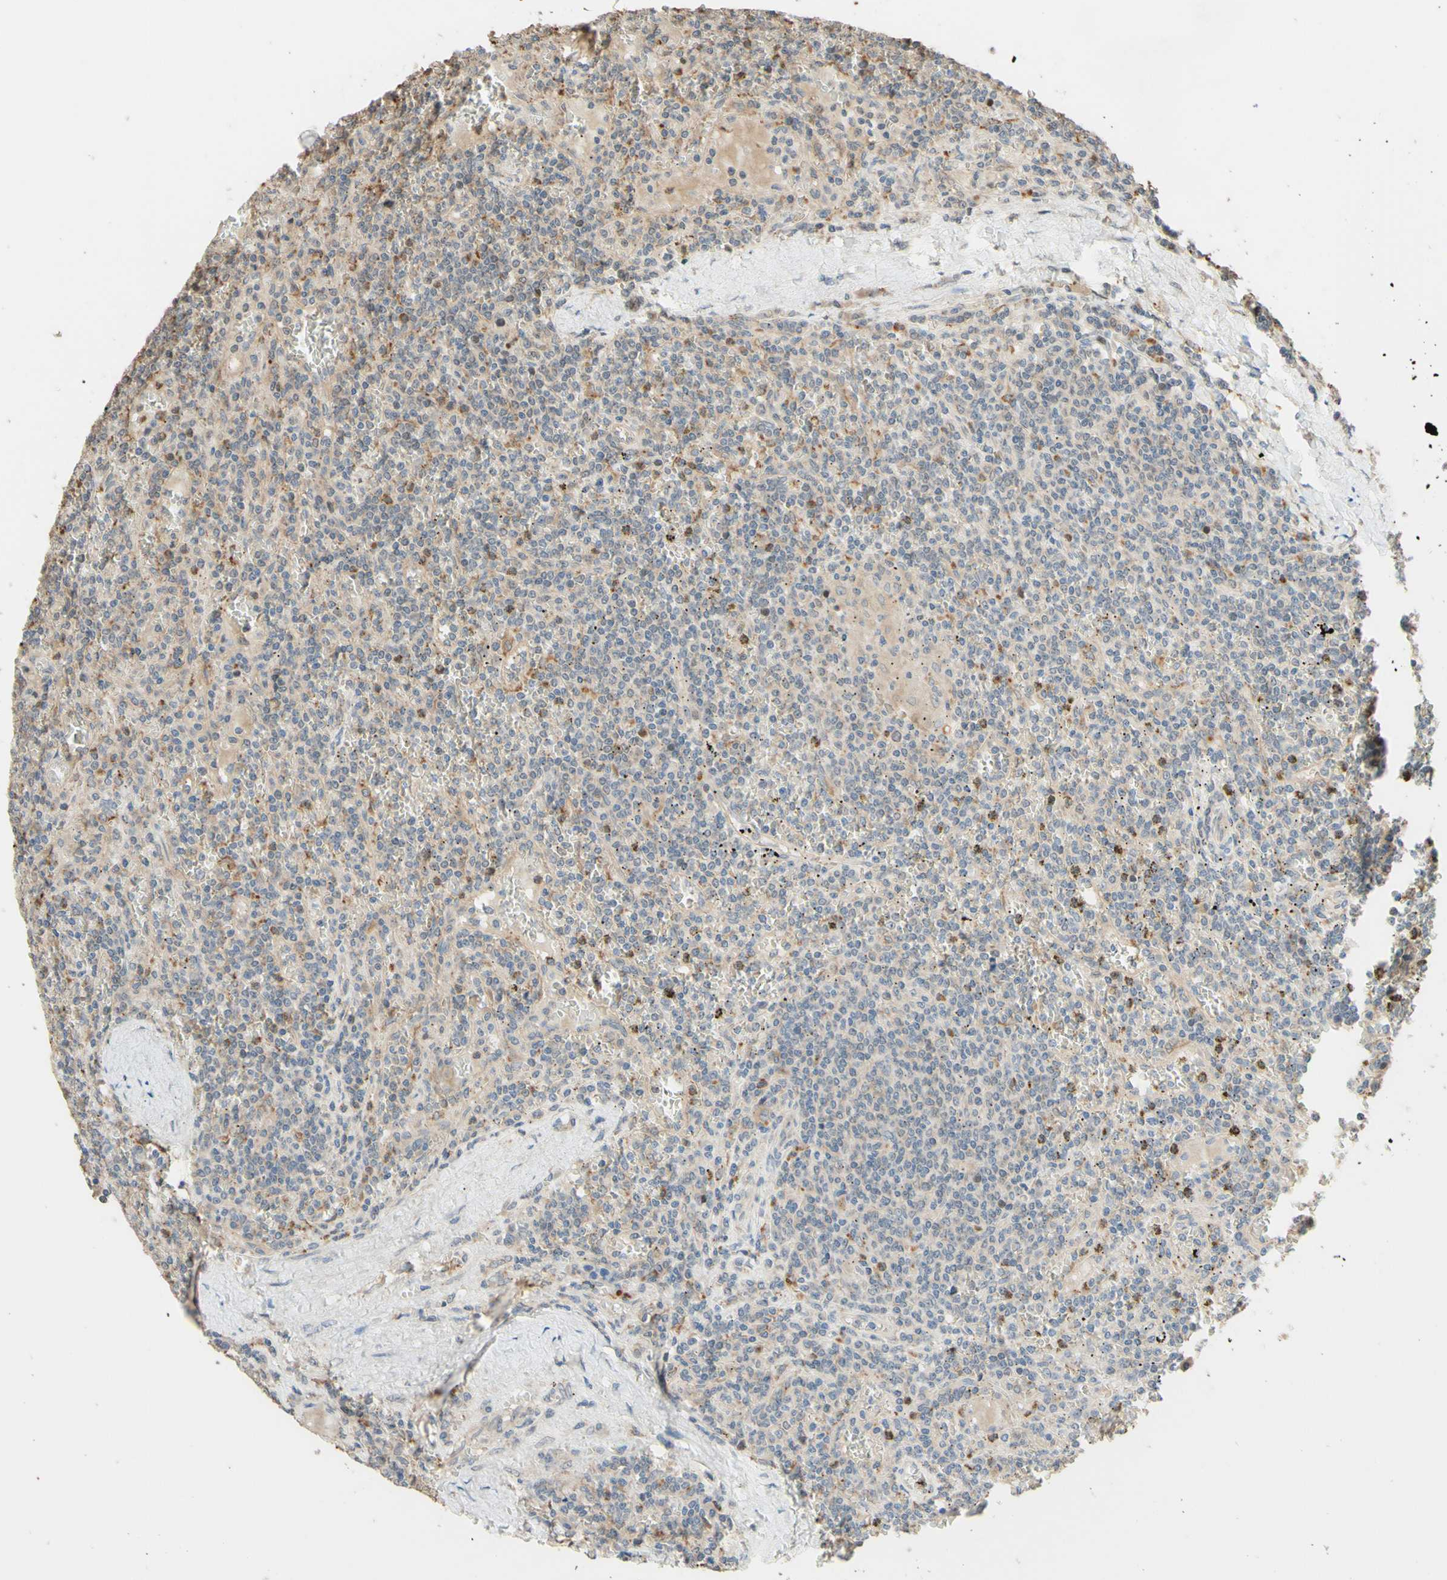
{"staining": {"intensity": "weak", "quantity": "<25%", "location": "cytoplasmic/membranous"}, "tissue": "lymphoma", "cell_type": "Tumor cells", "image_type": "cancer", "snomed": [{"axis": "morphology", "description": "Malignant lymphoma, non-Hodgkin's type, Low grade"}, {"axis": "topography", "description": "Spleen"}], "caption": "Immunohistochemistry (IHC) micrograph of neoplastic tissue: low-grade malignant lymphoma, non-Hodgkin's type stained with DAB displays no significant protein expression in tumor cells.", "gene": "SMIM19", "patient": {"sex": "female", "age": 19}}